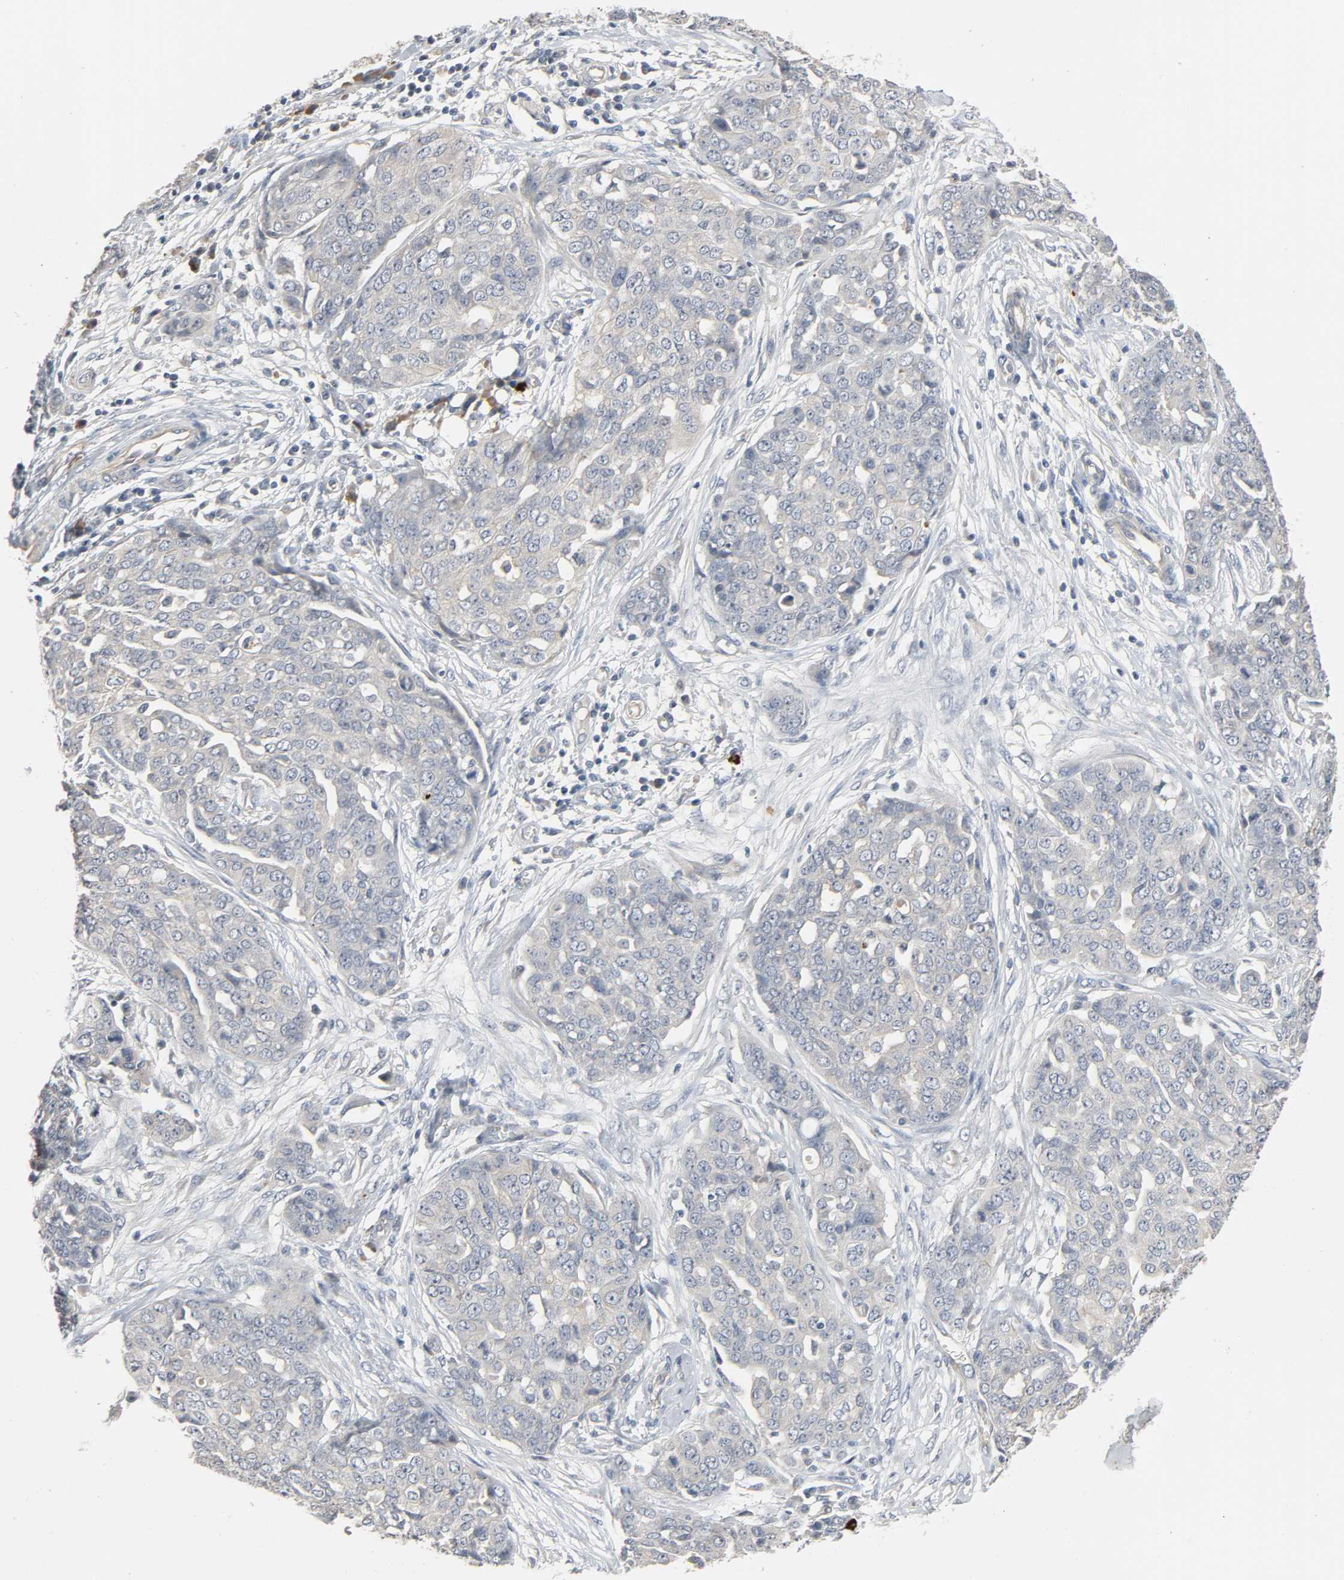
{"staining": {"intensity": "negative", "quantity": "none", "location": "none"}, "tissue": "ovarian cancer", "cell_type": "Tumor cells", "image_type": "cancer", "snomed": [{"axis": "morphology", "description": "Cystadenocarcinoma, serous, NOS"}, {"axis": "topography", "description": "Soft tissue"}, {"axis": "topography", "description": "Ovary"}], "caption": "A photomicrograph of human ovarian cancer (serous cystadenocarcinoma) is negative for staining in tumor cells.", "gene": "LIMCH1", "patient": {"sex": "female", "age": 57}}